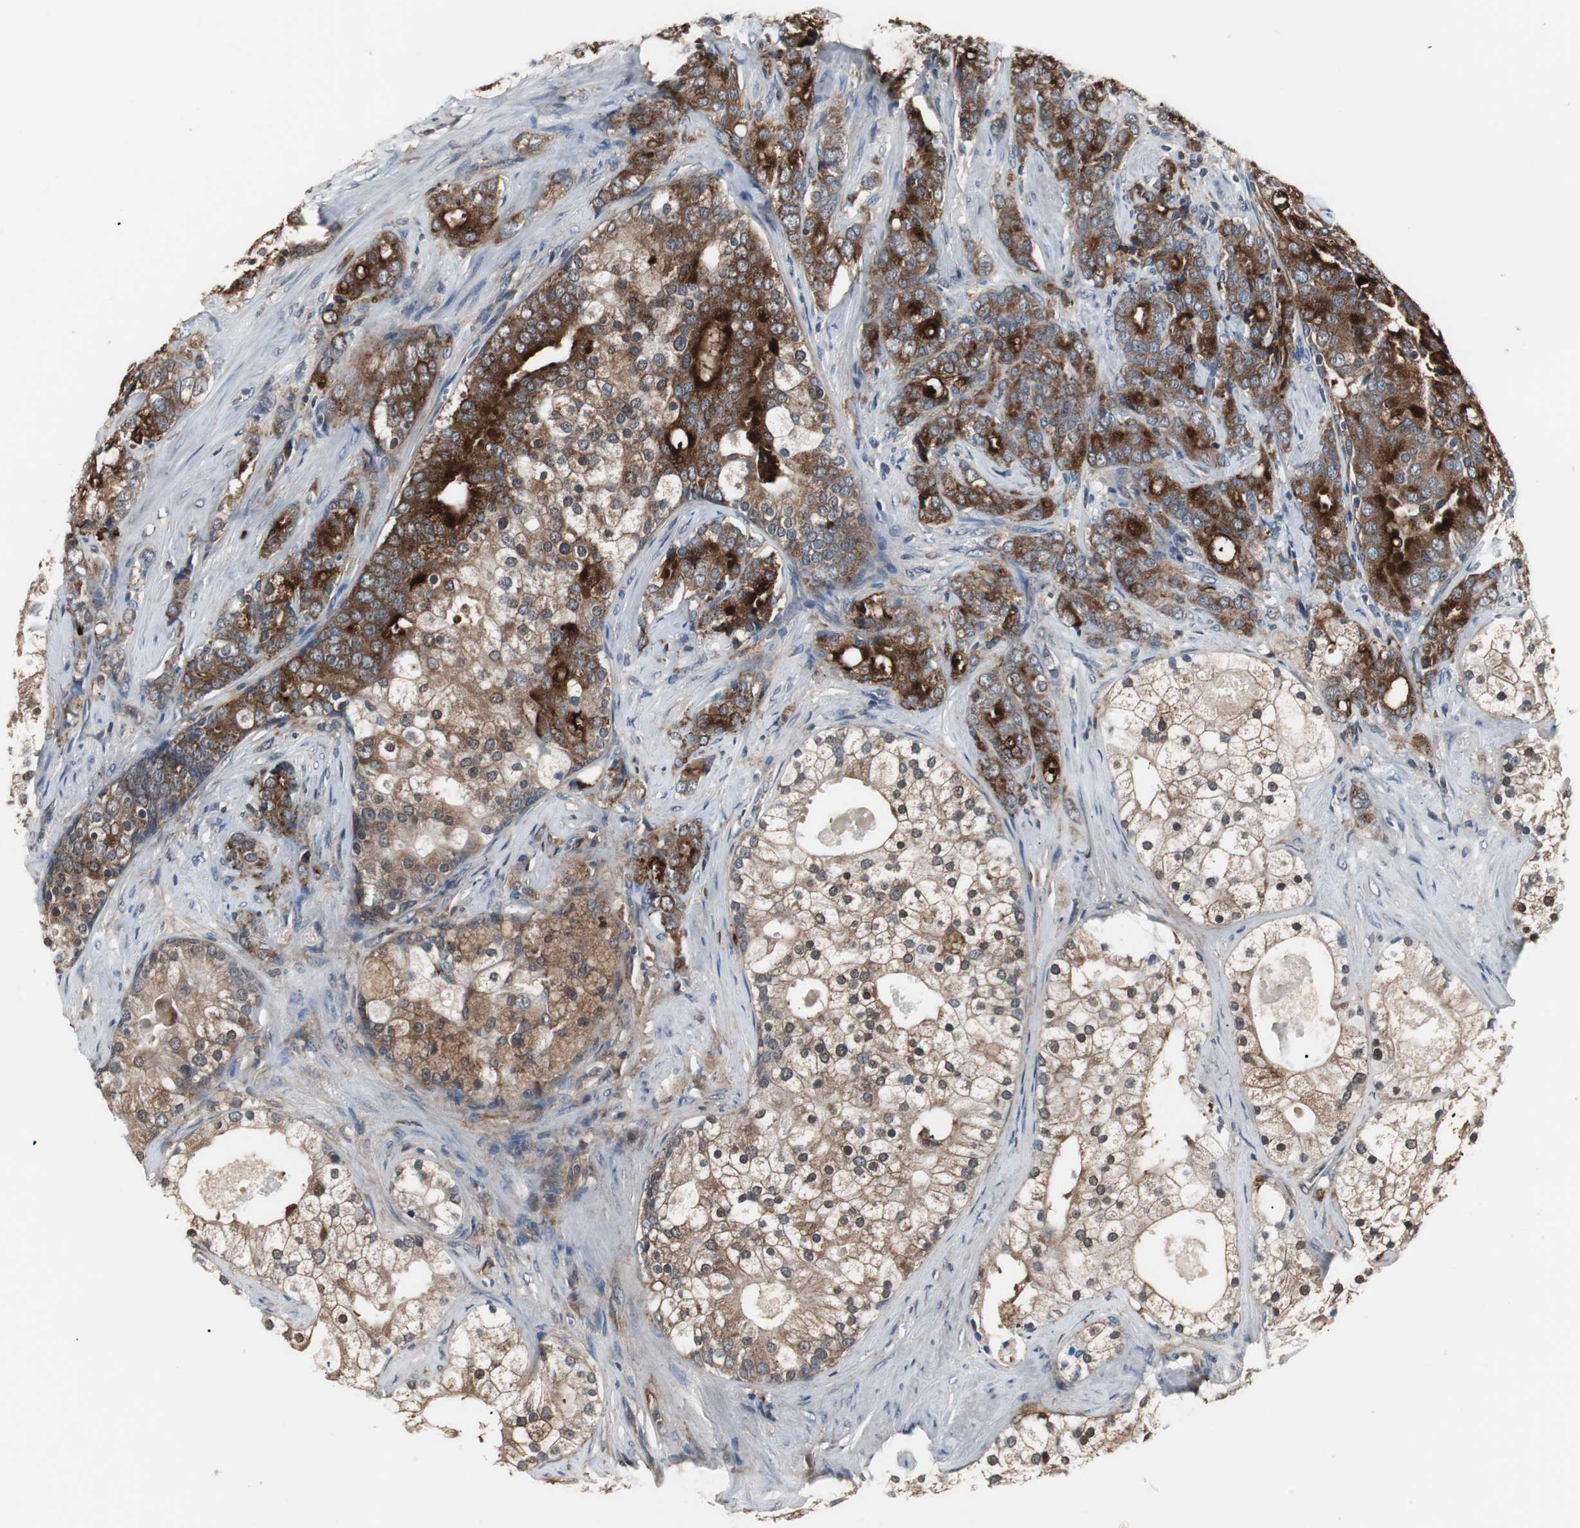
{"staining": {"intensity": "strong", "quantity": ">75%", "location": "cytoplasmic/membranous"}, "tissue": "prostate cancer", "cell_type": "Tumor cells", "image_type": "cancer", "snomed": [{"axis": "morphology", "description": "Adenocarcinoma, Low grade"}, {"axis": "topography", "description": "Prostate"}], "caption": "A high amount of strong cytoplasmic/membranous expression is appreciated in approximately >75% of tumor cells in prostate cancer (adenocarcinoma (low-grade)) tissue. (Brightfield microscopy of DAB IHC at high magnification).", "gene": "ZSCAN22", "patient": {"sex": "male", "age": 58}}